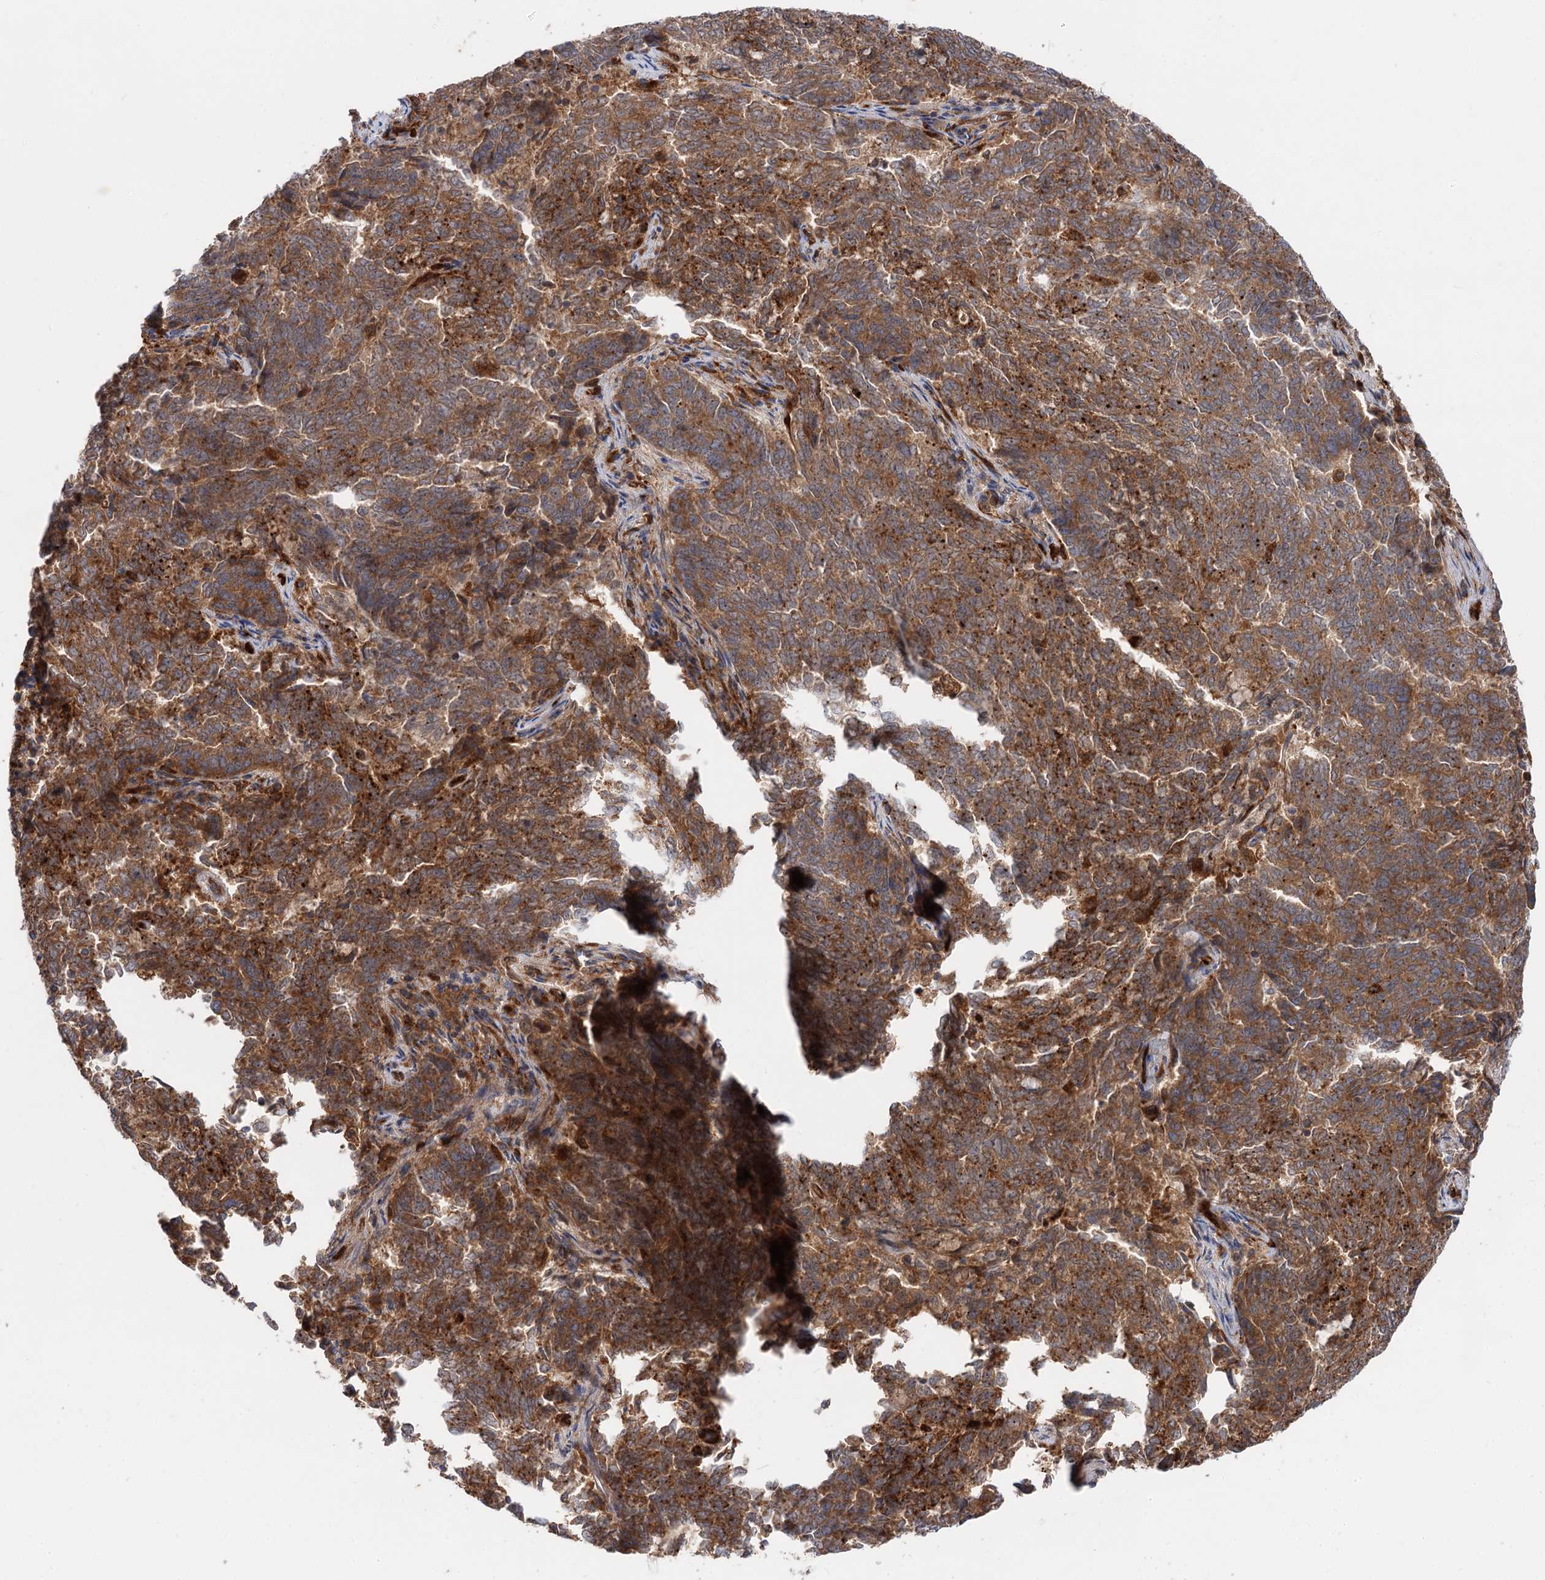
{"staining": {"intensity": "moderate", "quantity": ">75%", "location": "cytoplasmic/membranous"}, "tissue": "endometrial cancer", "cell_type": "Tumor cells", "image_type": "cancer", "snomed": [{"axis": "morphology", "description": "Adenocarcinoma, NOS"}, {"axis": "topography", "description": "Endometrium"}], "caption": "Immunohistochemistry (IHC) image of neoplastic tissue: human adenocarcinoma (endometrial) stained using immunohistochemistry (IHC) demonstrates medium levels of moderate protein expression localized specifically in the cytoplasmic/membranous of tumor cells, appearing as a cytoplasmic/membranous brown color.", "gene": "PATL1", "patient": {"sex": "female", "age": 80}}